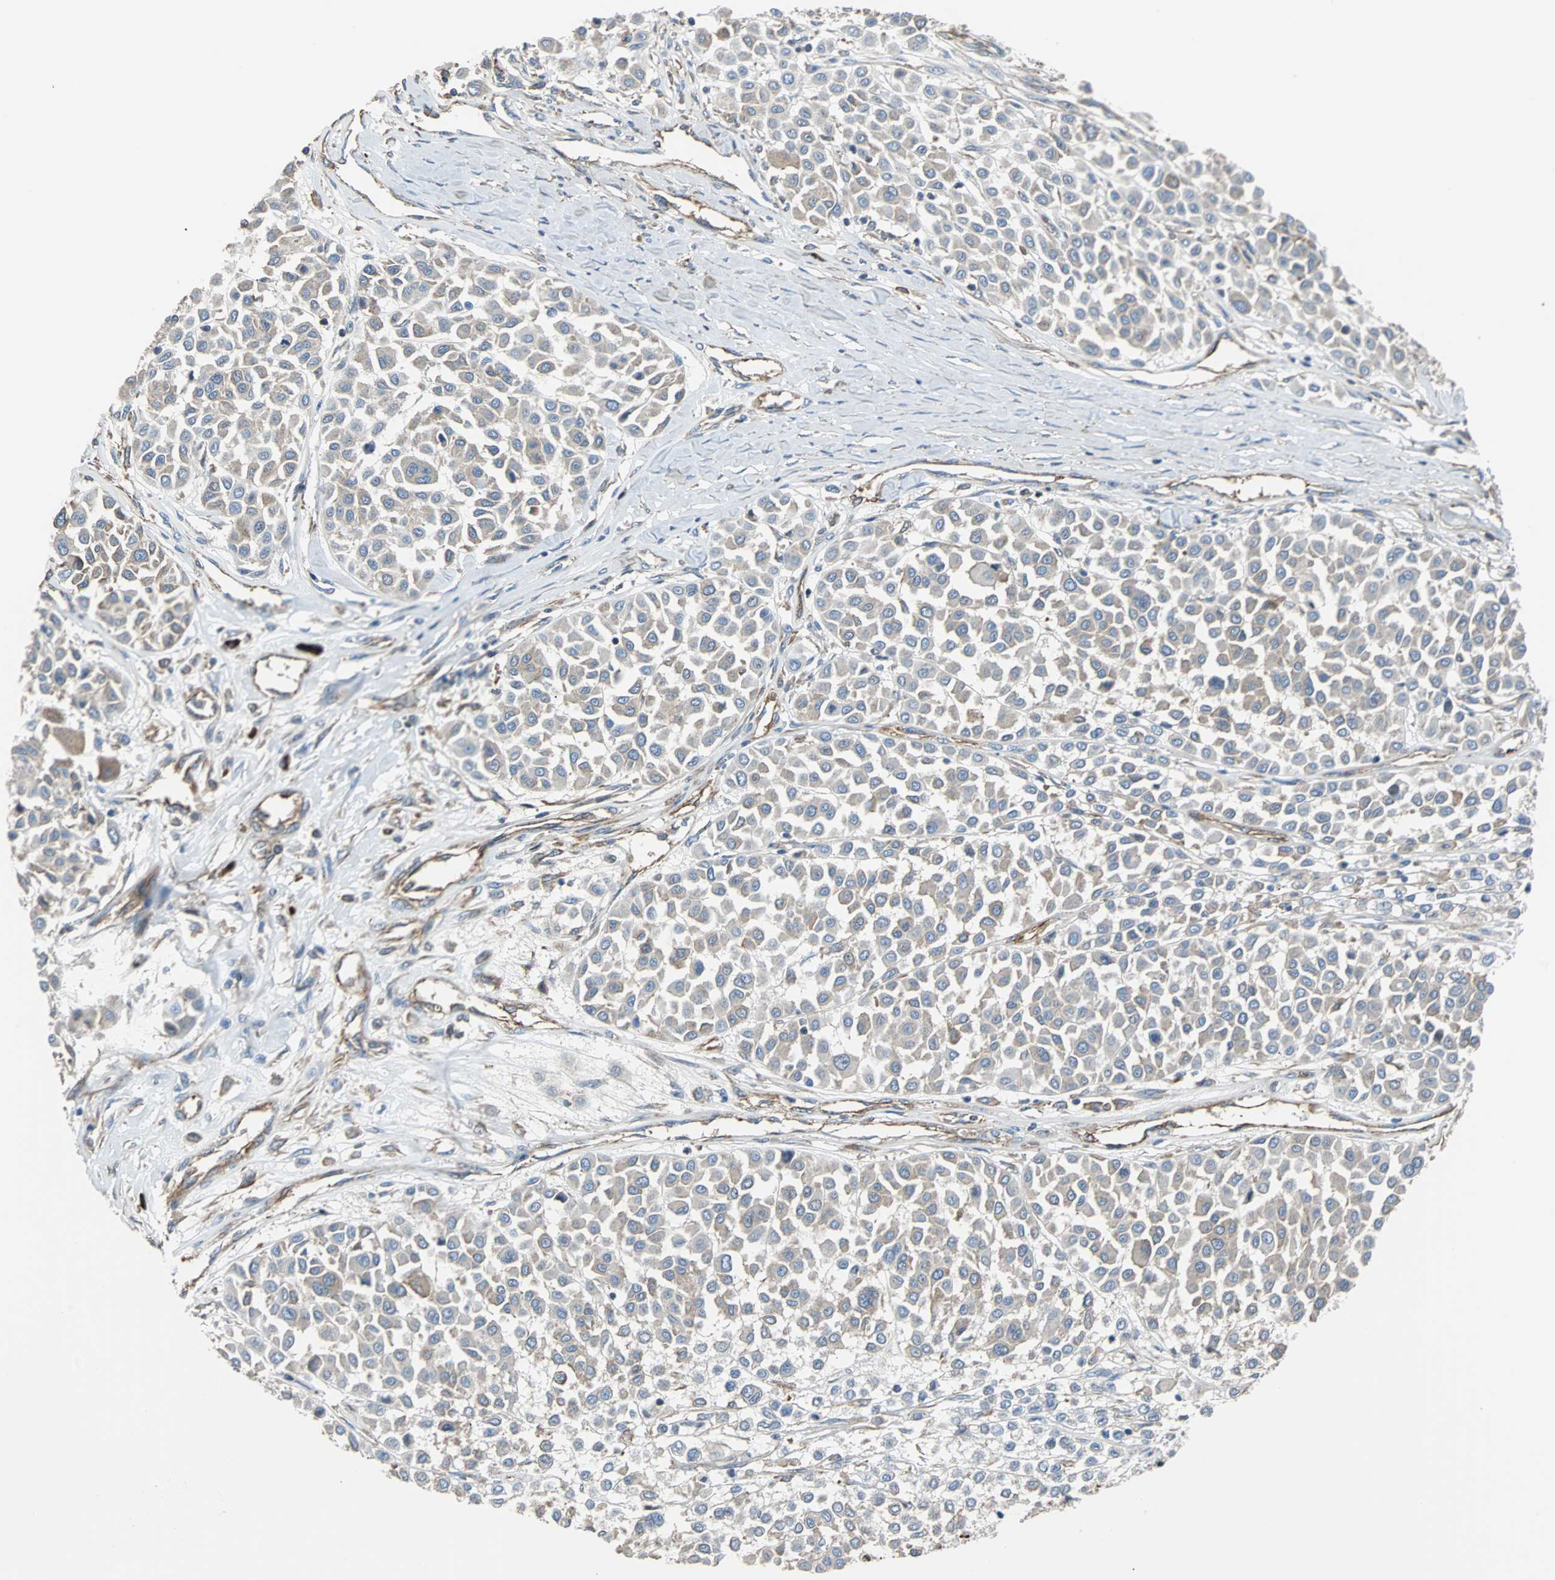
{"staining": {"intensity": "moderate", "quantity": ">75%", "location": "cytoplasmic/membranous"}, "tissue": "melanoma", "cell_type": "Tumor cells", "image_type": "cancer", "snomed": [{"axis": "morphology", "description": "Malignant melanoma, Metastatic site"}, {"axis": "topography", "description": "Soft tissue"}], "caption": "Melanoma stained for a protein (brown) reveals moderate cytoplasmic/membranous positive positivity in about >75% of tumor cells.", "gene": "PLCG2", "patient": {"sex": "male", "age": 41}}